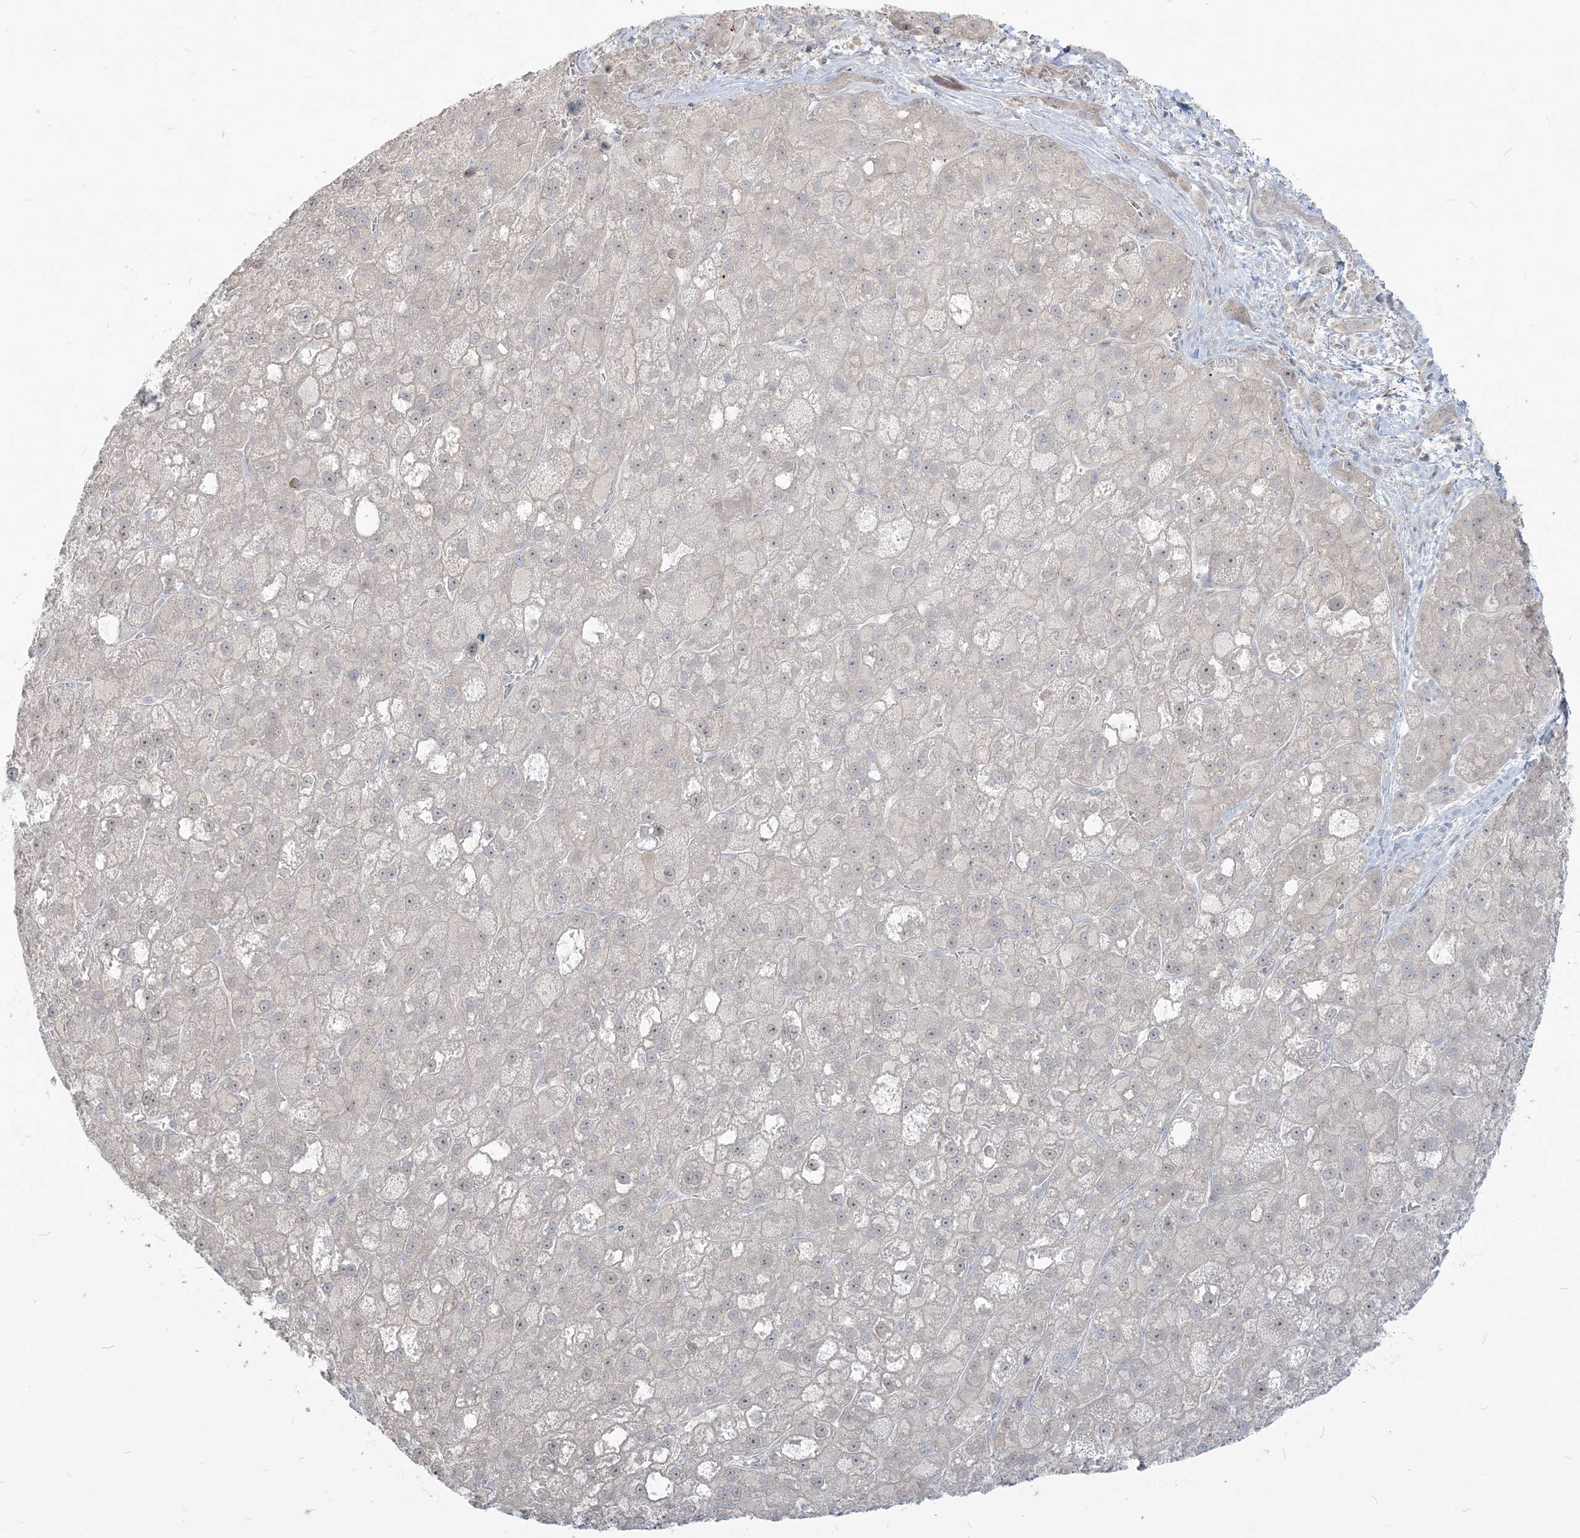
{"staining": {"intensity": "negative", "quantity": "none", "location": "none"}, "tissue": "liver cancer", "cell_type": "Tumor cells", "image_type": "cancer", "snomed": [{"axis": "morphology", "description": "Carcinoma, Hepatocellular, NOS"}, {"axis": "topography", "description": "Liver"}], "caption": "High power microscopy histopathology image of an immunohistochemistry histopathology image of liver cancer, revealing no significant expression in tumor cells.", "gene": "SDAD1", "patient": {"sex": "male", "age": 57}}